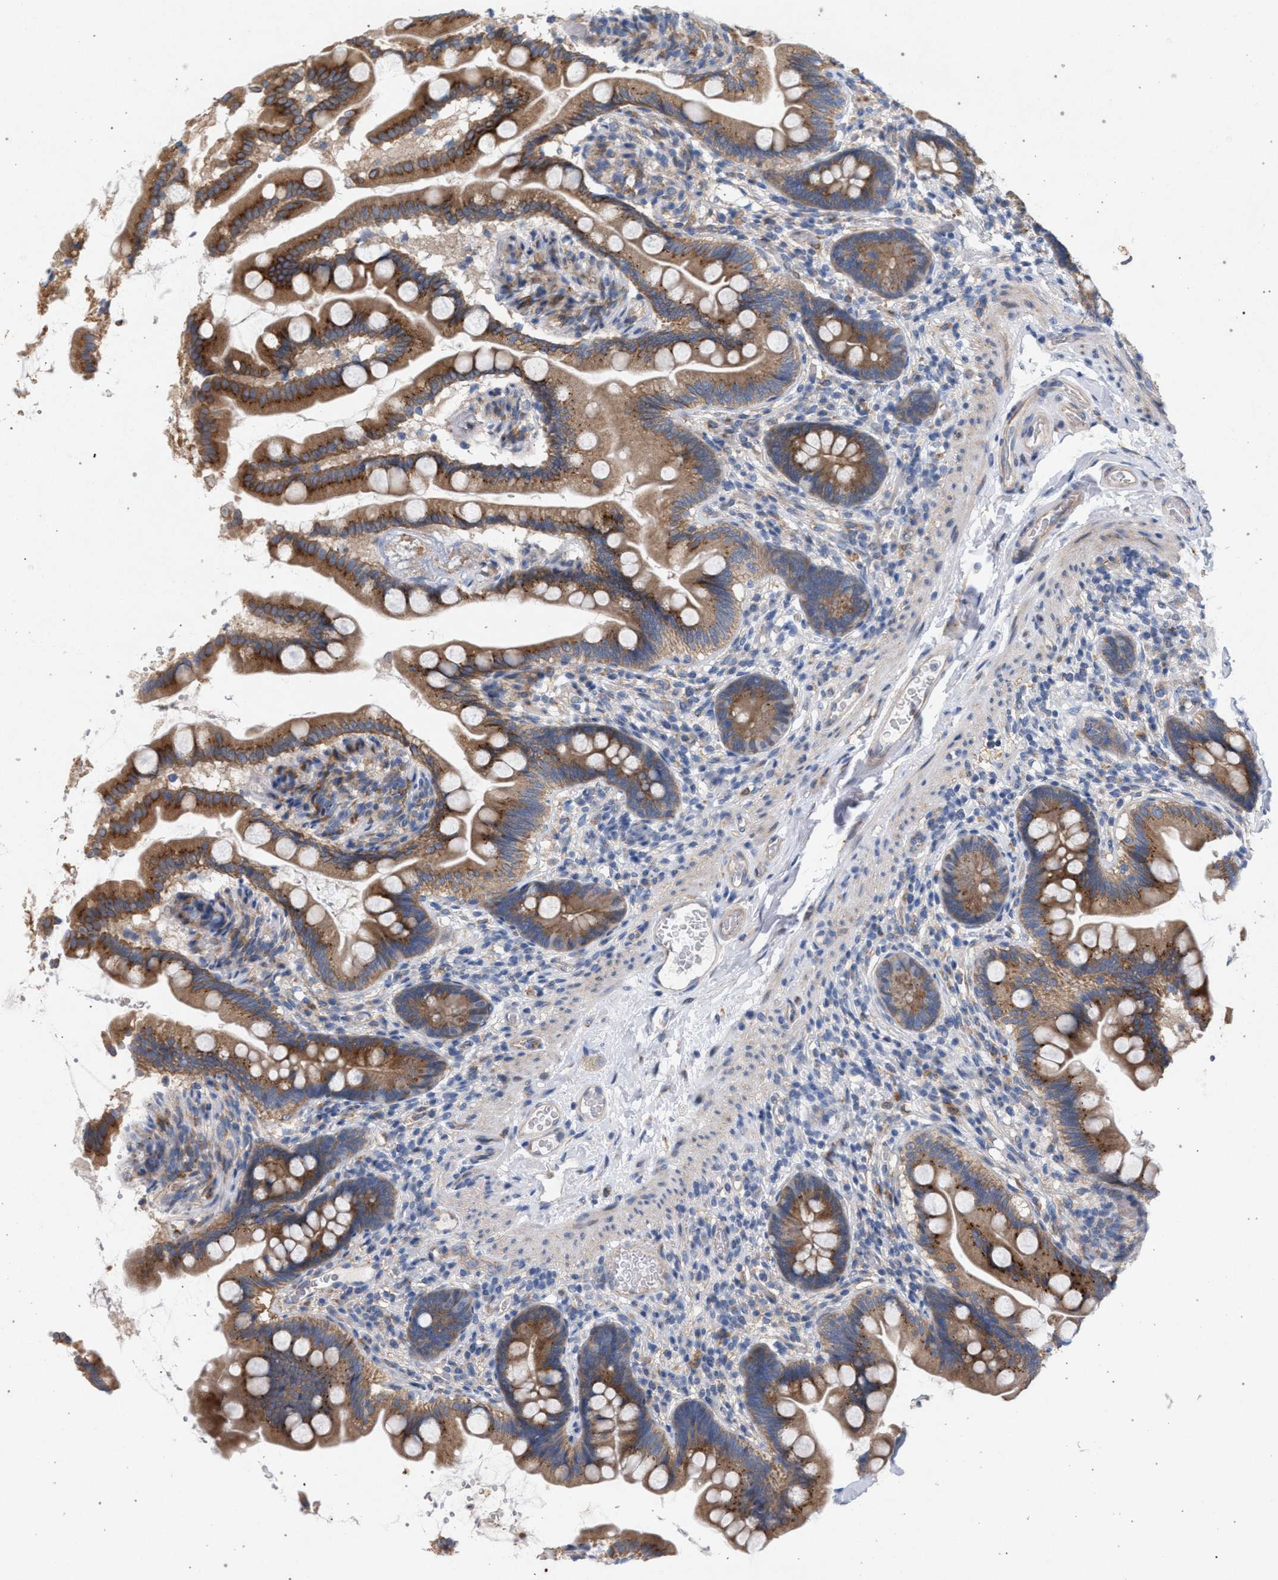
{"staining": {"intensity": "moderate", "quantity": ">75%", "location": "cytoplasmic/membranous"}, "tissue": "small intestine", "cell_type": "Glandular cells", "image_type": "normal", "snomed": [{"axis": "morphology", "description": "Normal tissue, NOS"}, {"axis": "topography", "description": "Small intestine"}], "caption": "A histopathology image of human small intestine stained for a protein shows moderate cytoplasmic/membranous brown staining in glandular cells.", "gene": "MAMDC2", "patient": {"sex": "female", "age": 56}}